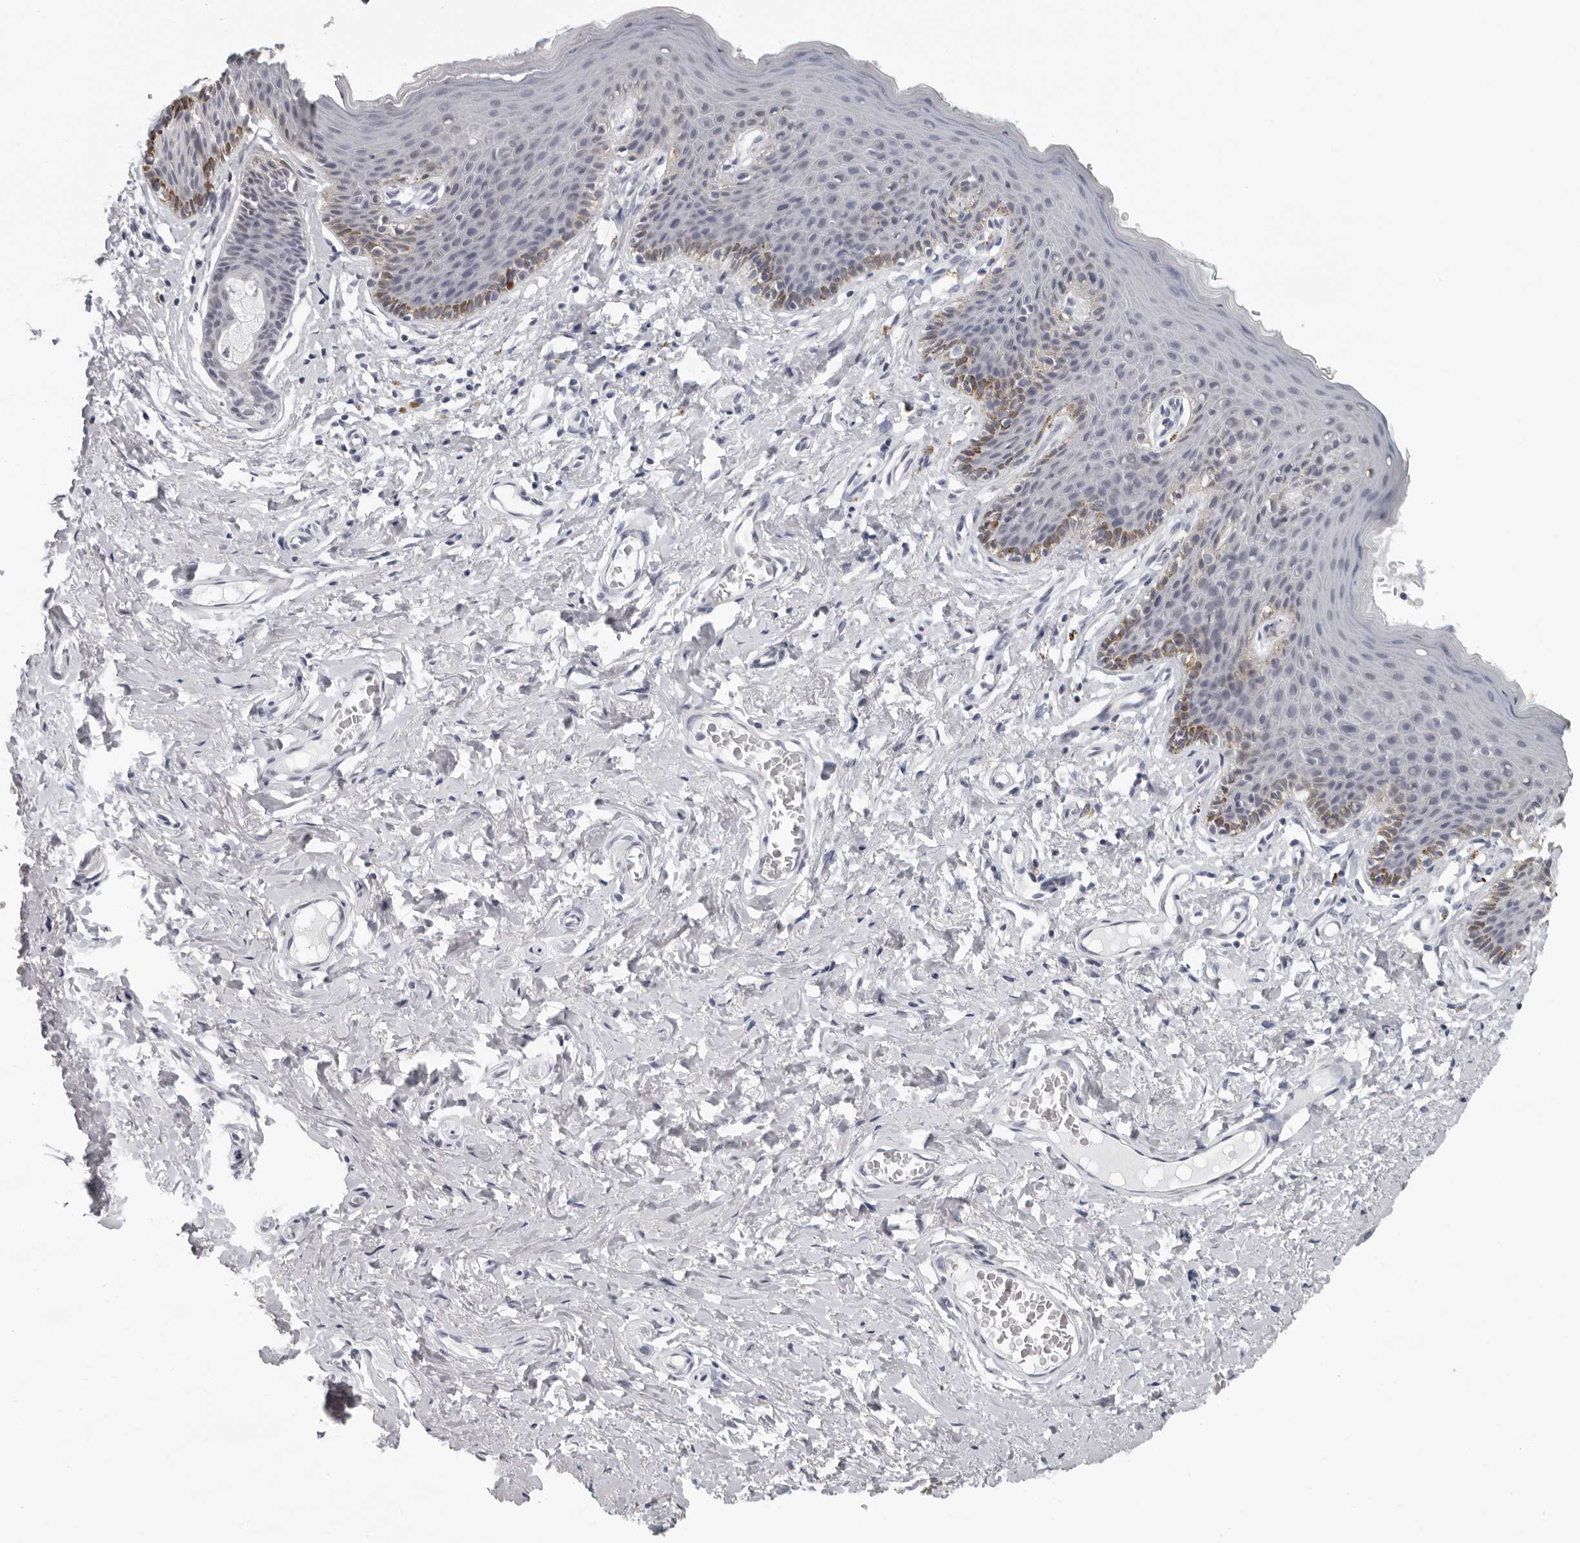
{"staining": {"intensity": "moderate", "quantity": "<25%", "location": "cytoplasmic/membranous"}, "tissue": "skin", "cell_type": "Epidermal cells", "image_type": "normal", "snomed": [{"axis": "morphology", "description": "Normal tissue, NOS"}, {"axis": "topography", "description": "Vulva"}], "caption": "DAB (3,3'-diaminobenzidine) immunohistochemical staining of normal skin reveals moderate cytoplasmic/membranous protein positivity in about <25% of epidermal cells. Nuclei are stained in blue.", "gene": "CCDC28B", "patient": {"sex": "female", "age": 66}}